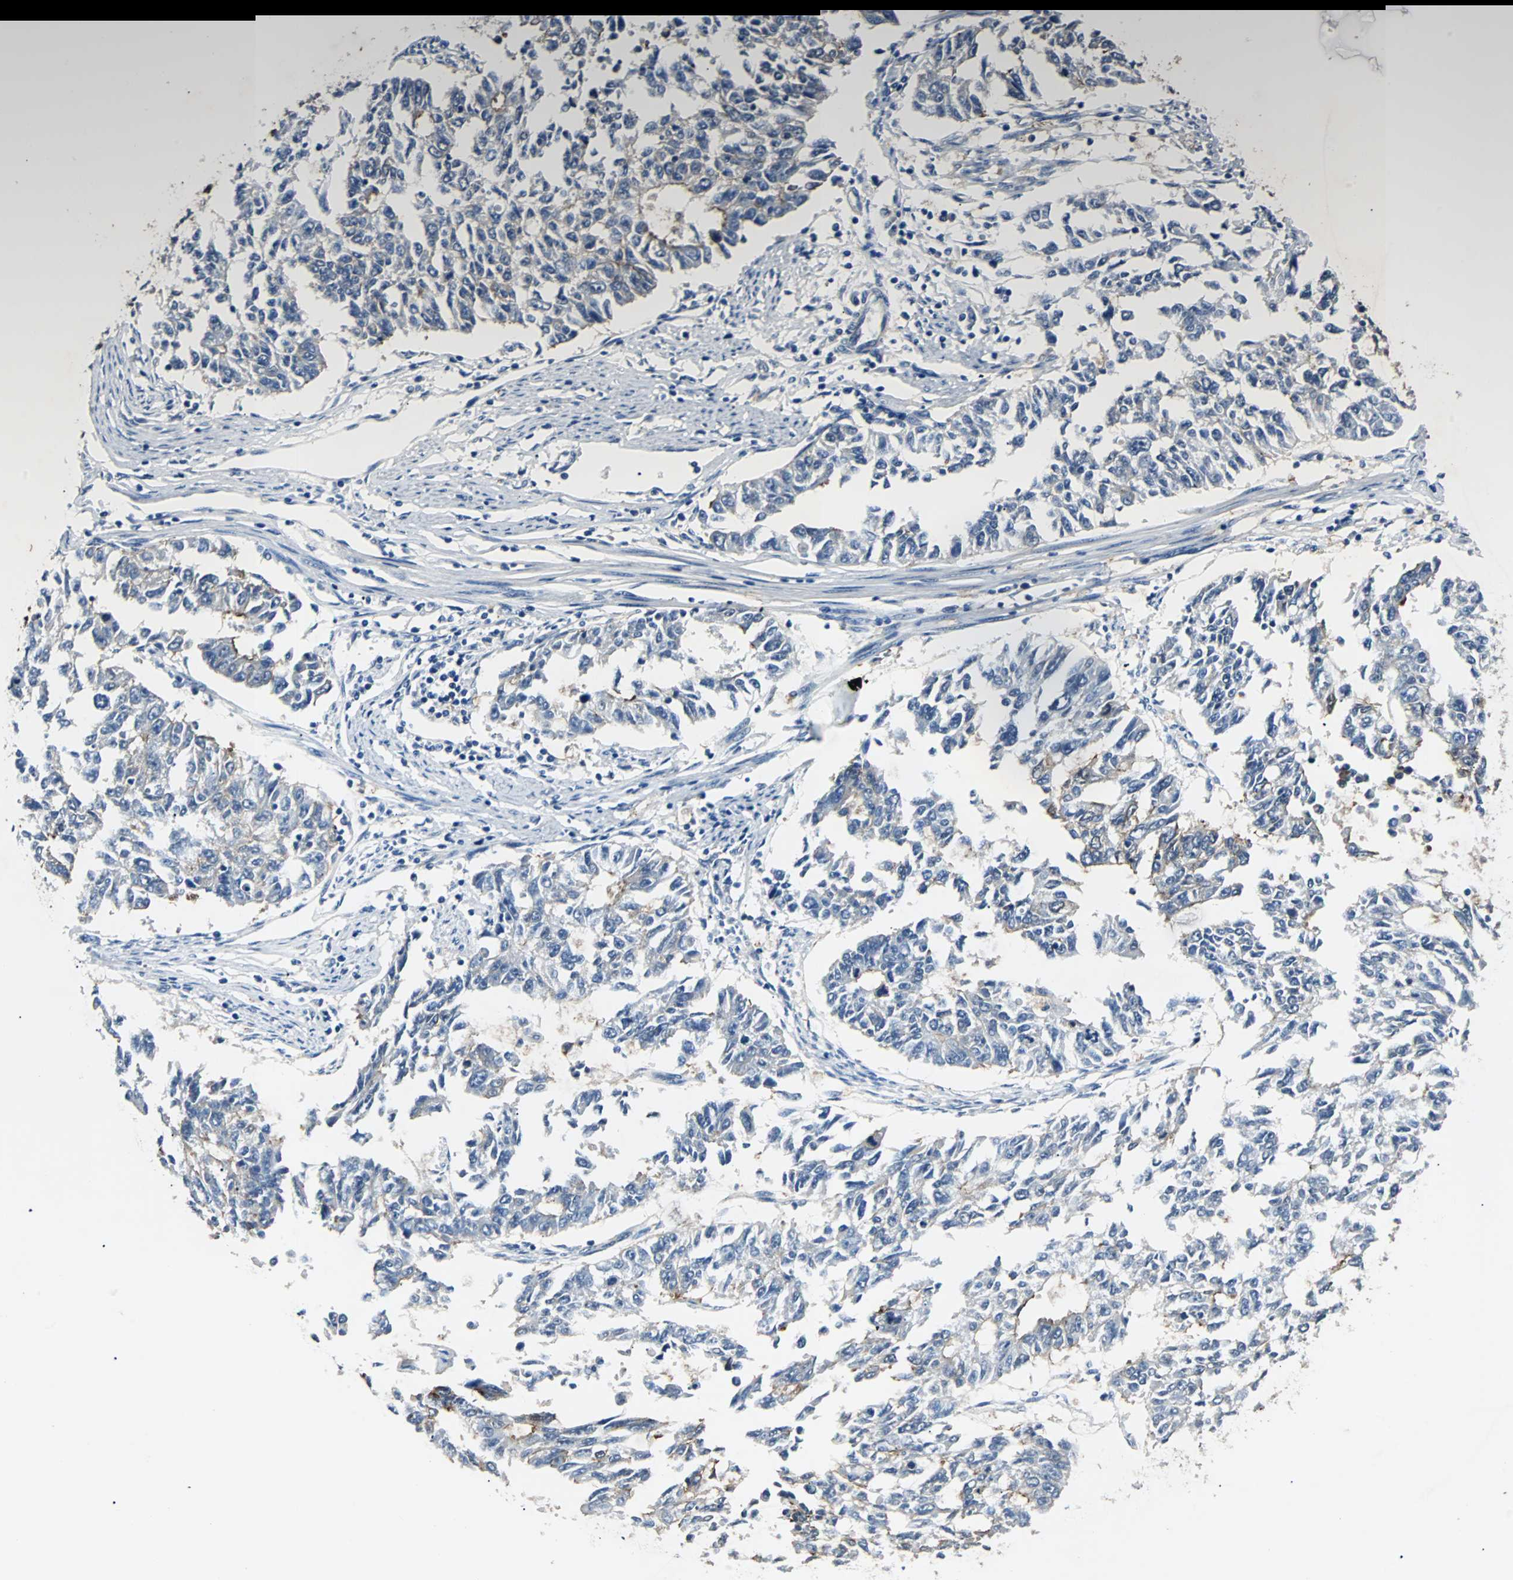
{"staining": {"intensity": "moderate", "quantity": "25%-75%", "location": "cytoplasmic/membranous"}, "tissue": "endometrial cancer", "cell_type": "Tumor cells", "image_type": "cancer", "snomed": [{"axis": "morphology", "description": "Adenocarcinoma, NOS"}, {"axis": "topography", "description": "Endometrium"}], "caption": "IHC (DAB) staining of endometrial adenocarcinoma shows moderate cytoplasmic/membranous protein staining in about 25%-75% of tumor cells.", "gene": "CMC2", "patient": {"sex": "female", "age": 42}}